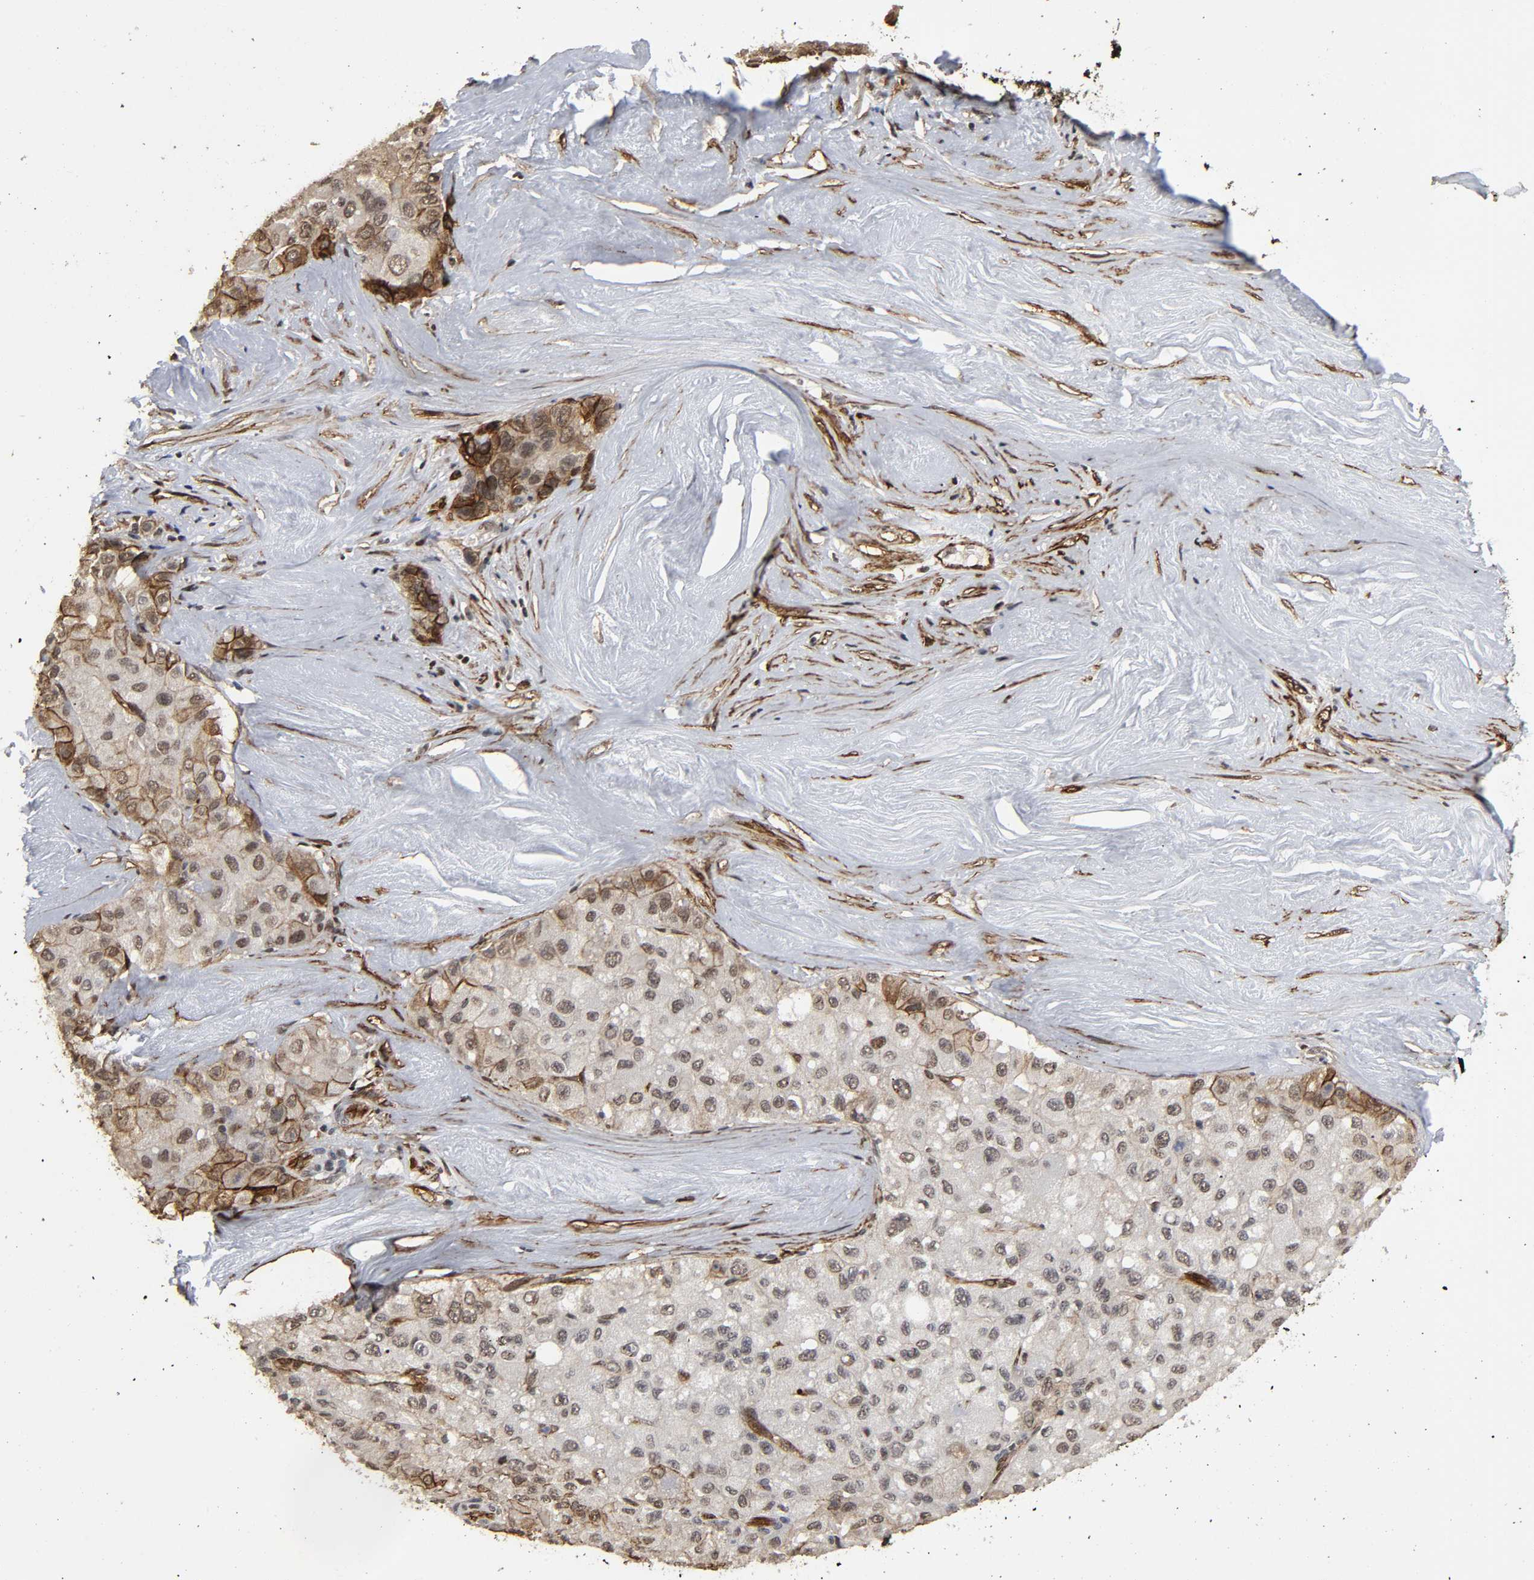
{"staining": {"intensity": "weak", "quantity": ">75%", "location": "cytoplasmic/membranous"}, "tissue": "liver cancer", "cell_type": "Tumor cells", "image_type": "cancer", "snomed": [{"axis": "morphology", "description": "Carcinoma, Hepatocellular, NOS"}, {"axis": "topography", "description": "Liver"}], "caption": "IHC of human liver cancer exhibits low levels of weak cytoplasmic/membranous staining in about >75% of tumor cells.", "gene": "AHNAK2", "patient": {"sex": "male", "age": 80}}